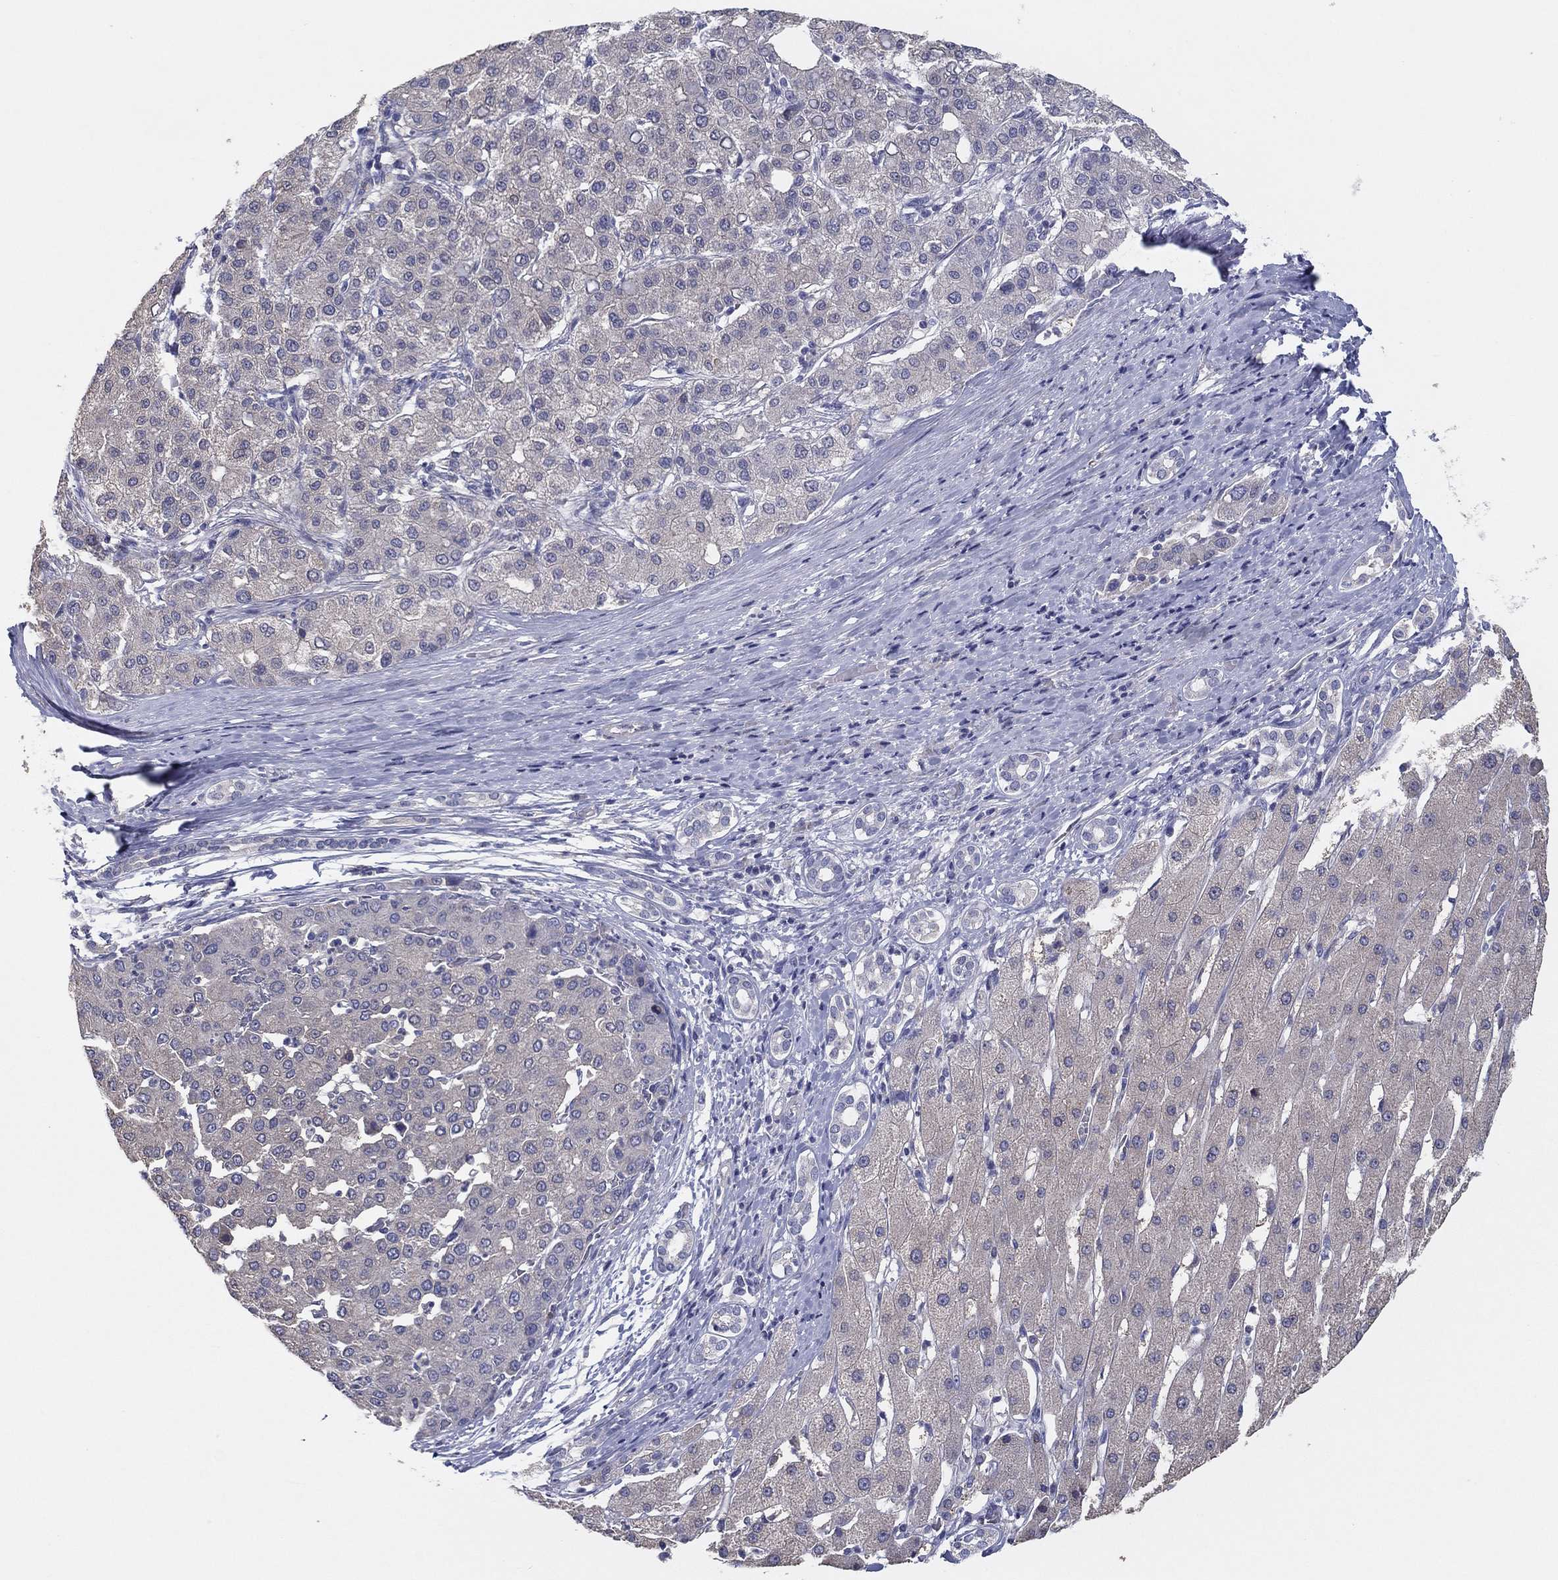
{"staining": {"intensity": "negative", "quantity": "none", "location": "none"}, "tissue": "liver cancer", "cell_type": "Tumor cells", "image_type": "cancer", "snomed": [{"axis": "morphology", "description": "Carcinoma, Hepatocellular, NOS"}, {"axis": "topography", "description": "Liver"}], "caption": "Immunohistochemistry of liver hepatocellular carcinoma shows no expression in tumor cells.", "gene": "DOCK3", "patient": {"sex": "male", "age": 65}}